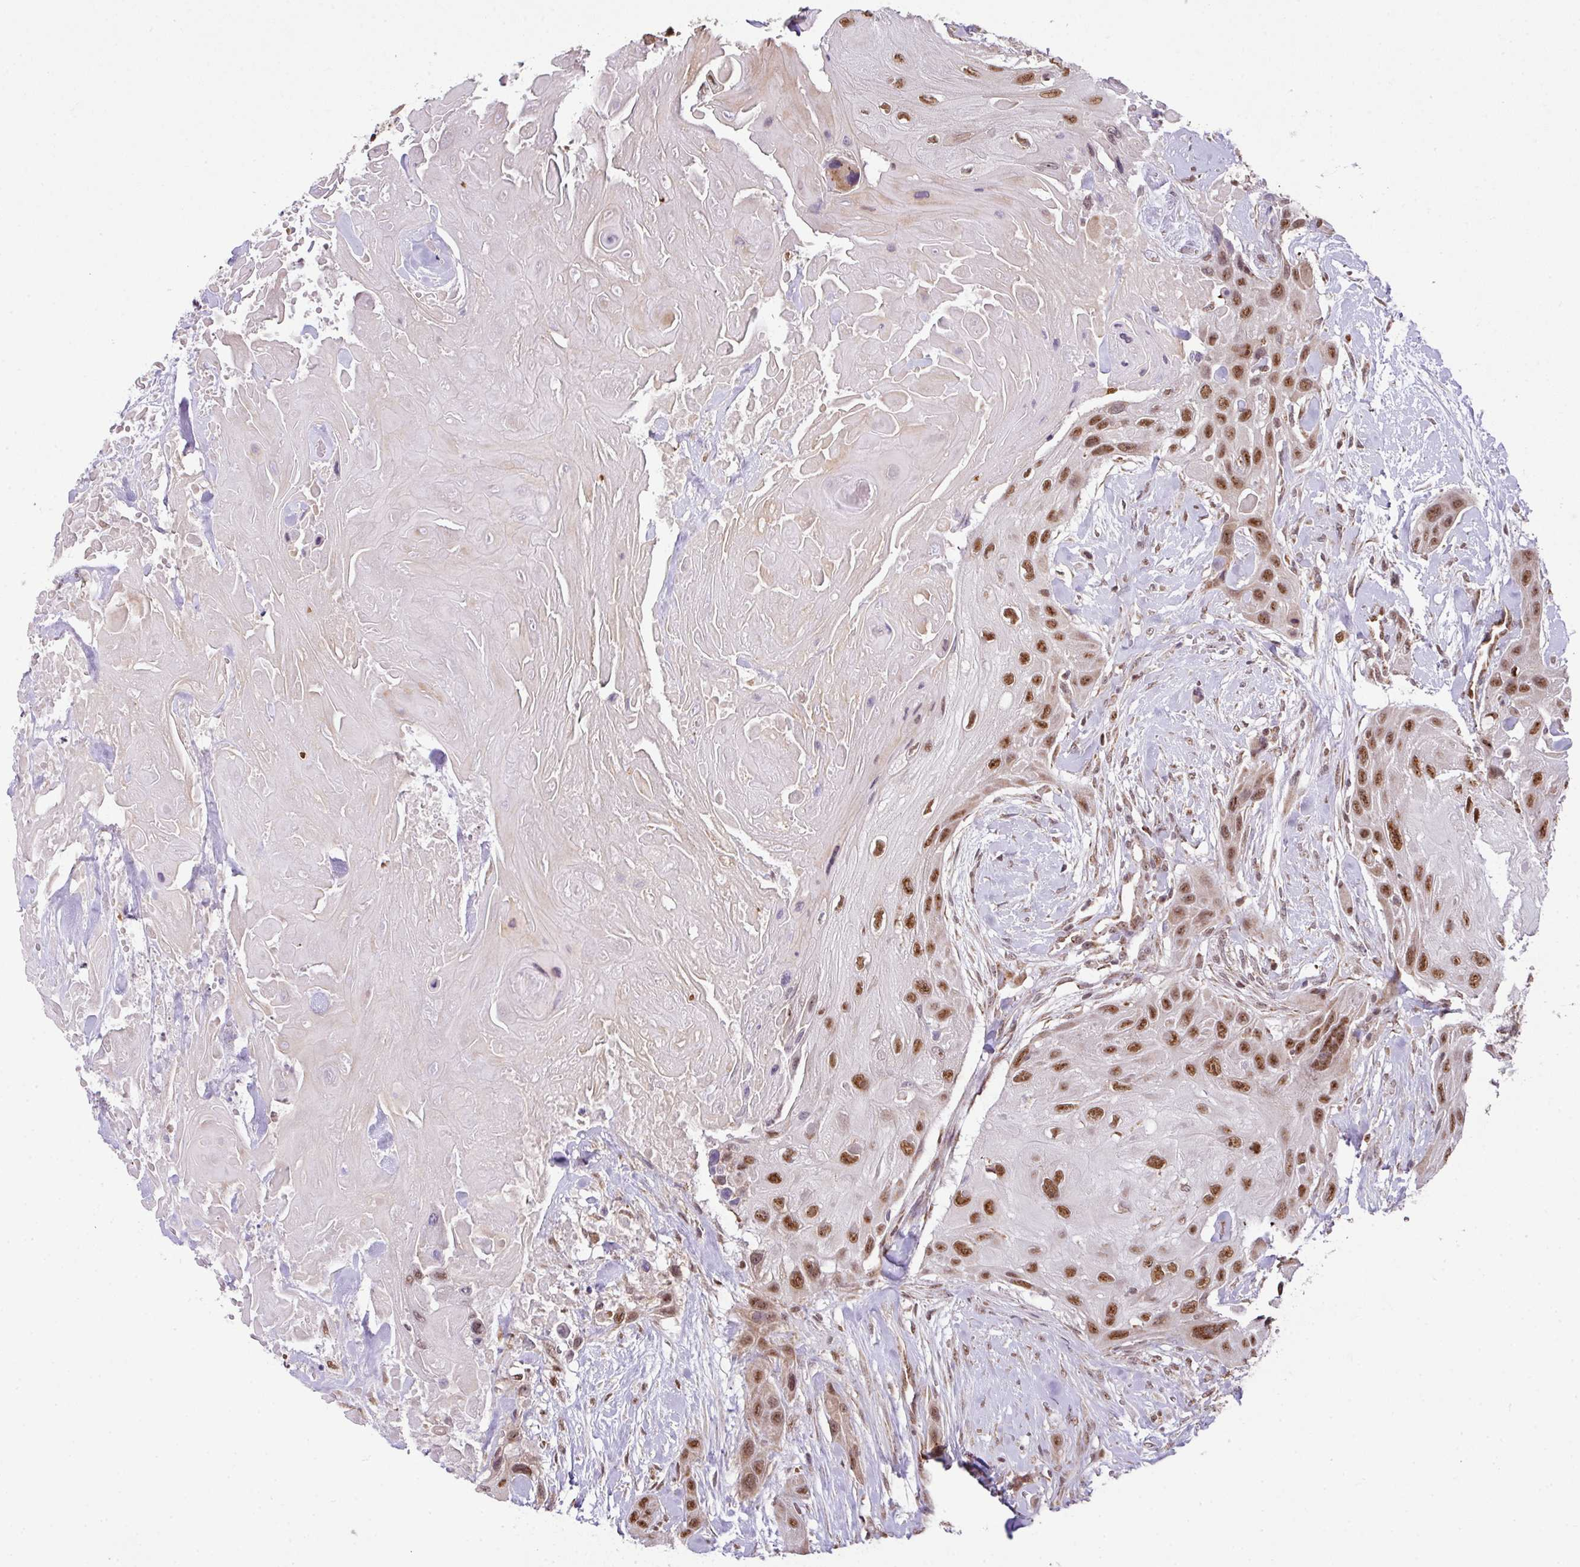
{"staining": {"intensity": "moderate", "quantity": ">75%", "location": "nuclear"}, "tissue": "head and neck cancer", "cell_type": "Tumor cells", "image_type": "cancer", "snomed": [{"axis": "morphology", "description": "Squamous cell carcinoma, NOS"}, {"axis": "topography", "description": "Head-Neck"}], "caption": "Brown immunohistochemical staining in human head and neck cancer reveals moderate nuclear staining in approximately >75% of tumor cells.", "gene": "PLK1", "patient": {"sex": "male", "age": 81}}